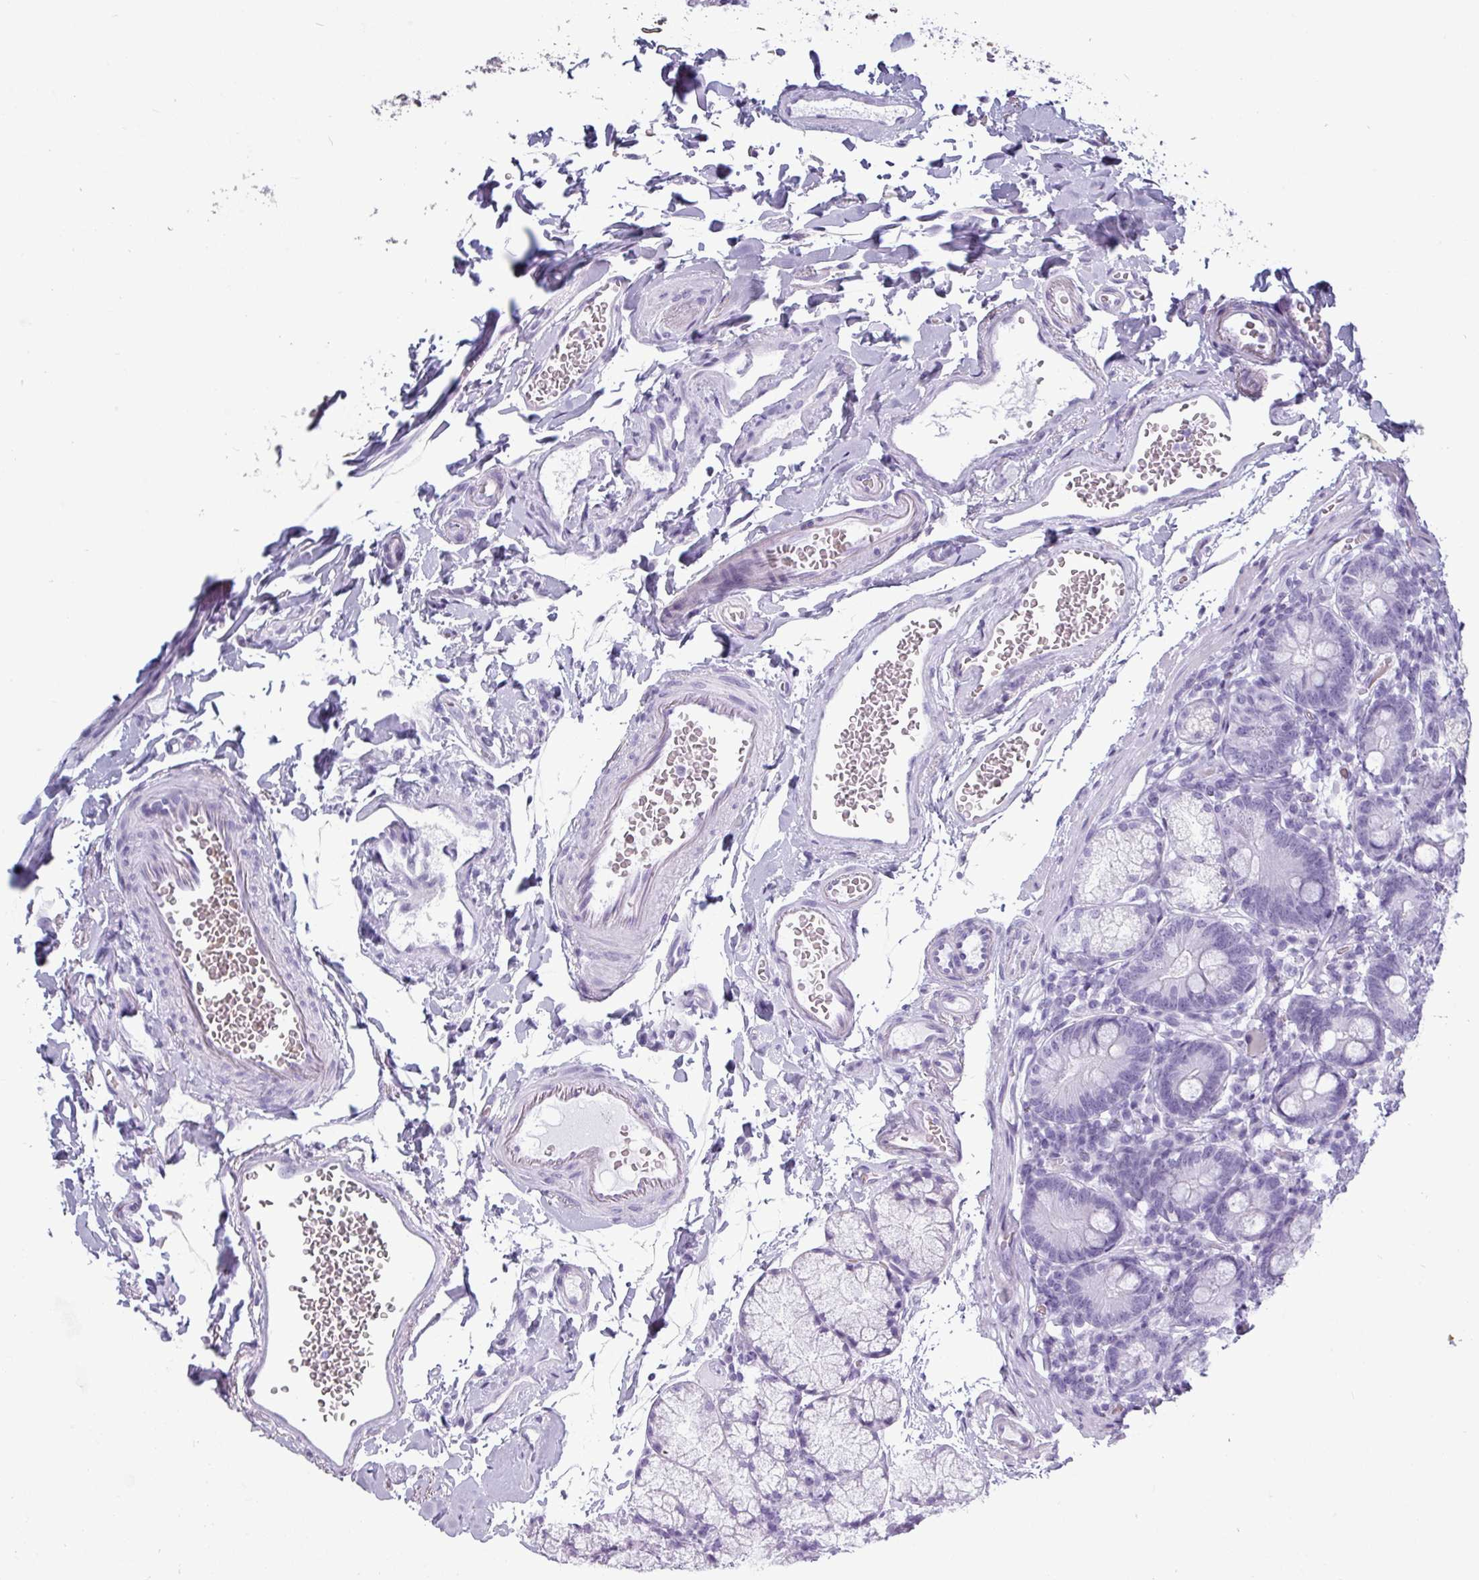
{"staining": {"intensity": "negative", "quantity": "none", "location": "none"}, "tissue": "duodenum", "cell_type": "Glandular cells", "image_type": "normal", "snomed": [{"axis": "morphology", "description": "Normal tissue, NOS"}, {"axis": "topography", "description": "Duodenum"}], "caption": "This is an immunohistochemistry (IHC) photomicrograph of benign duodenum. There is no staining in glandular cells.", "gene": "CRYBB2", "patient": {"sex": "female", "age": 67}}